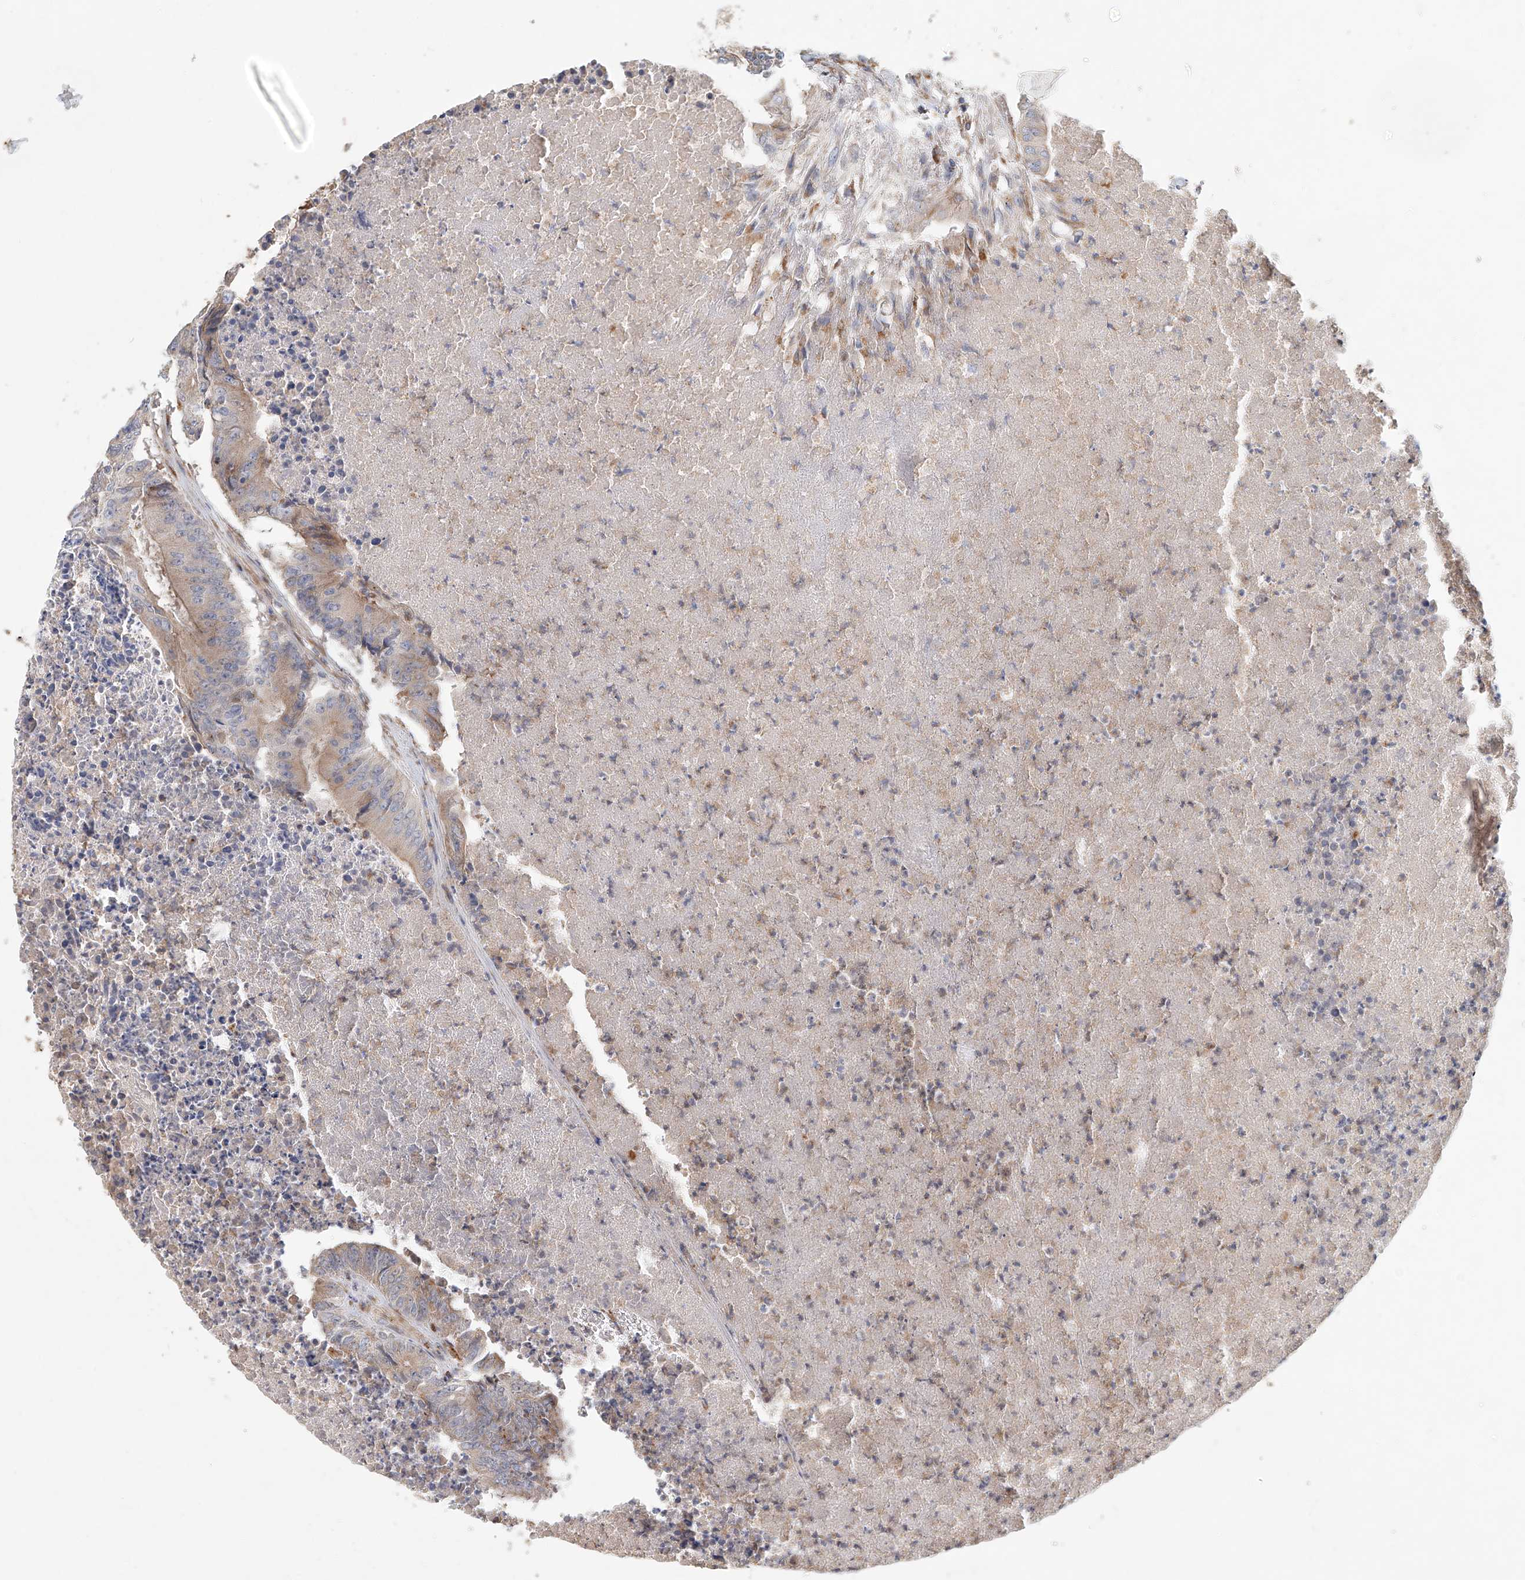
{"staining": {"intensity": "weak", "quantity": "25%-75%", "location": "cytoplasmic/membranous"}, "tissue": "colorectal cancer", "cell_type": "Tumor cells", "image_type": "cancer", "snomed": [{"axis": "morphology", "description": "Adenocarcinoma, NOS"}, {"axis": "topography", "description": "Colon"}], "caption": "Brown immunohistochemical staining in adenocarcinoma (colorectal) reveals weak cytoplasmic/membranous staining in approximately 25%-75% of tumor cells.", "gene": "HGSNAT", "patient": {"sex": "male", "age": 87}}